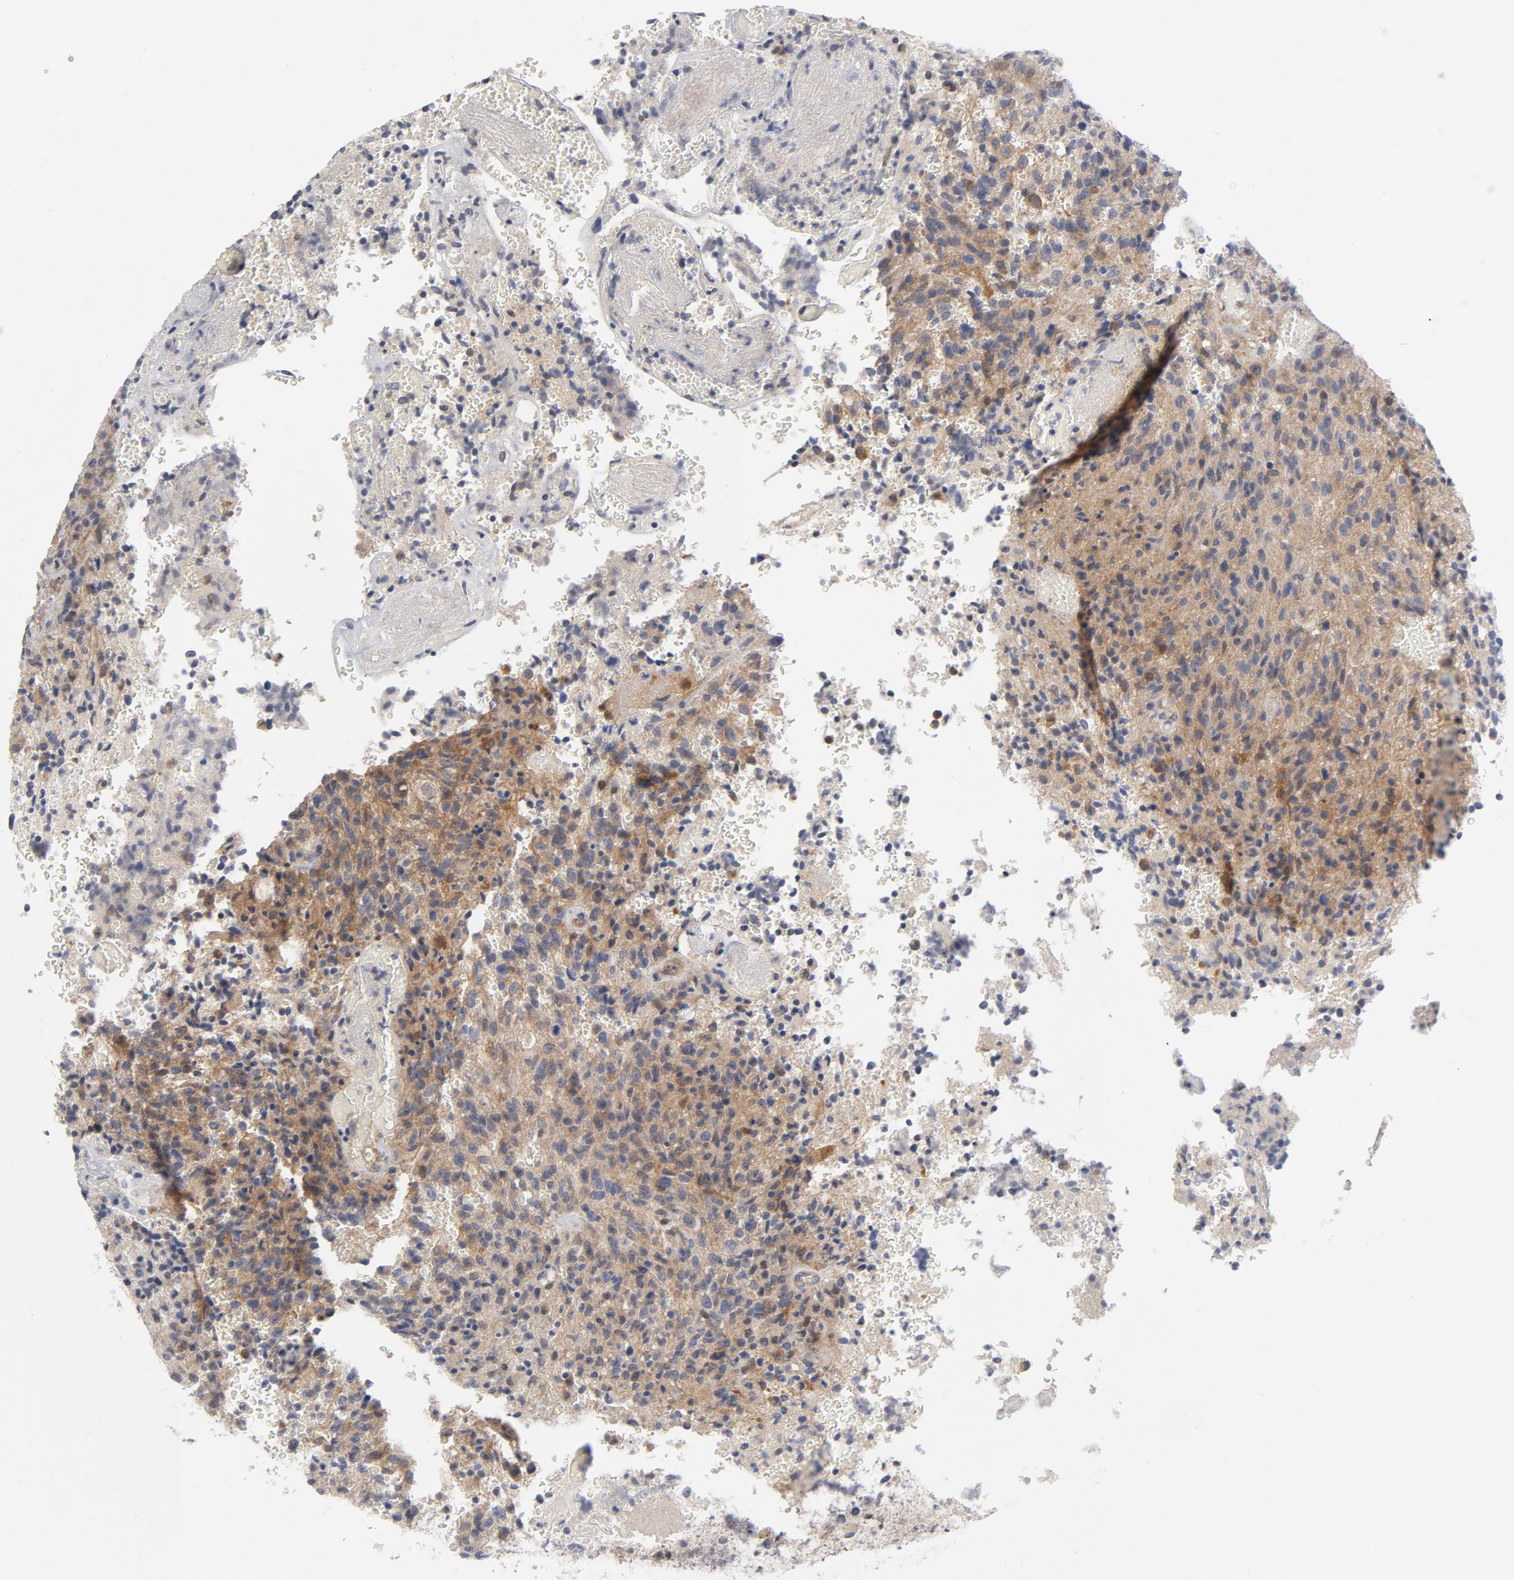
{"staining": {"intensity": "weak", "quantity": ">75%", "location": "cytoplasmic/membranous"}, "tissue": "glioma", "cell_type": "Tumor cells", "image_type": "cancer", "snomed": [{"axis": "morphology", "description": "Normal tissue, NOS"}, {"axis": "morphology", "description": "Glioma, malignant, High grade"}, {"axis": "topography", "description": "Cerebral cortex"}], "caption": "Immunohistochemistry (DAB) staining of human malignant high-grade glioma demonstrates weak cytoplasmic/membranous protein positivity in approximately >75% of tumor cells.", "gene": "TRADD", "patient": {"sex": "male", "age": 56}}